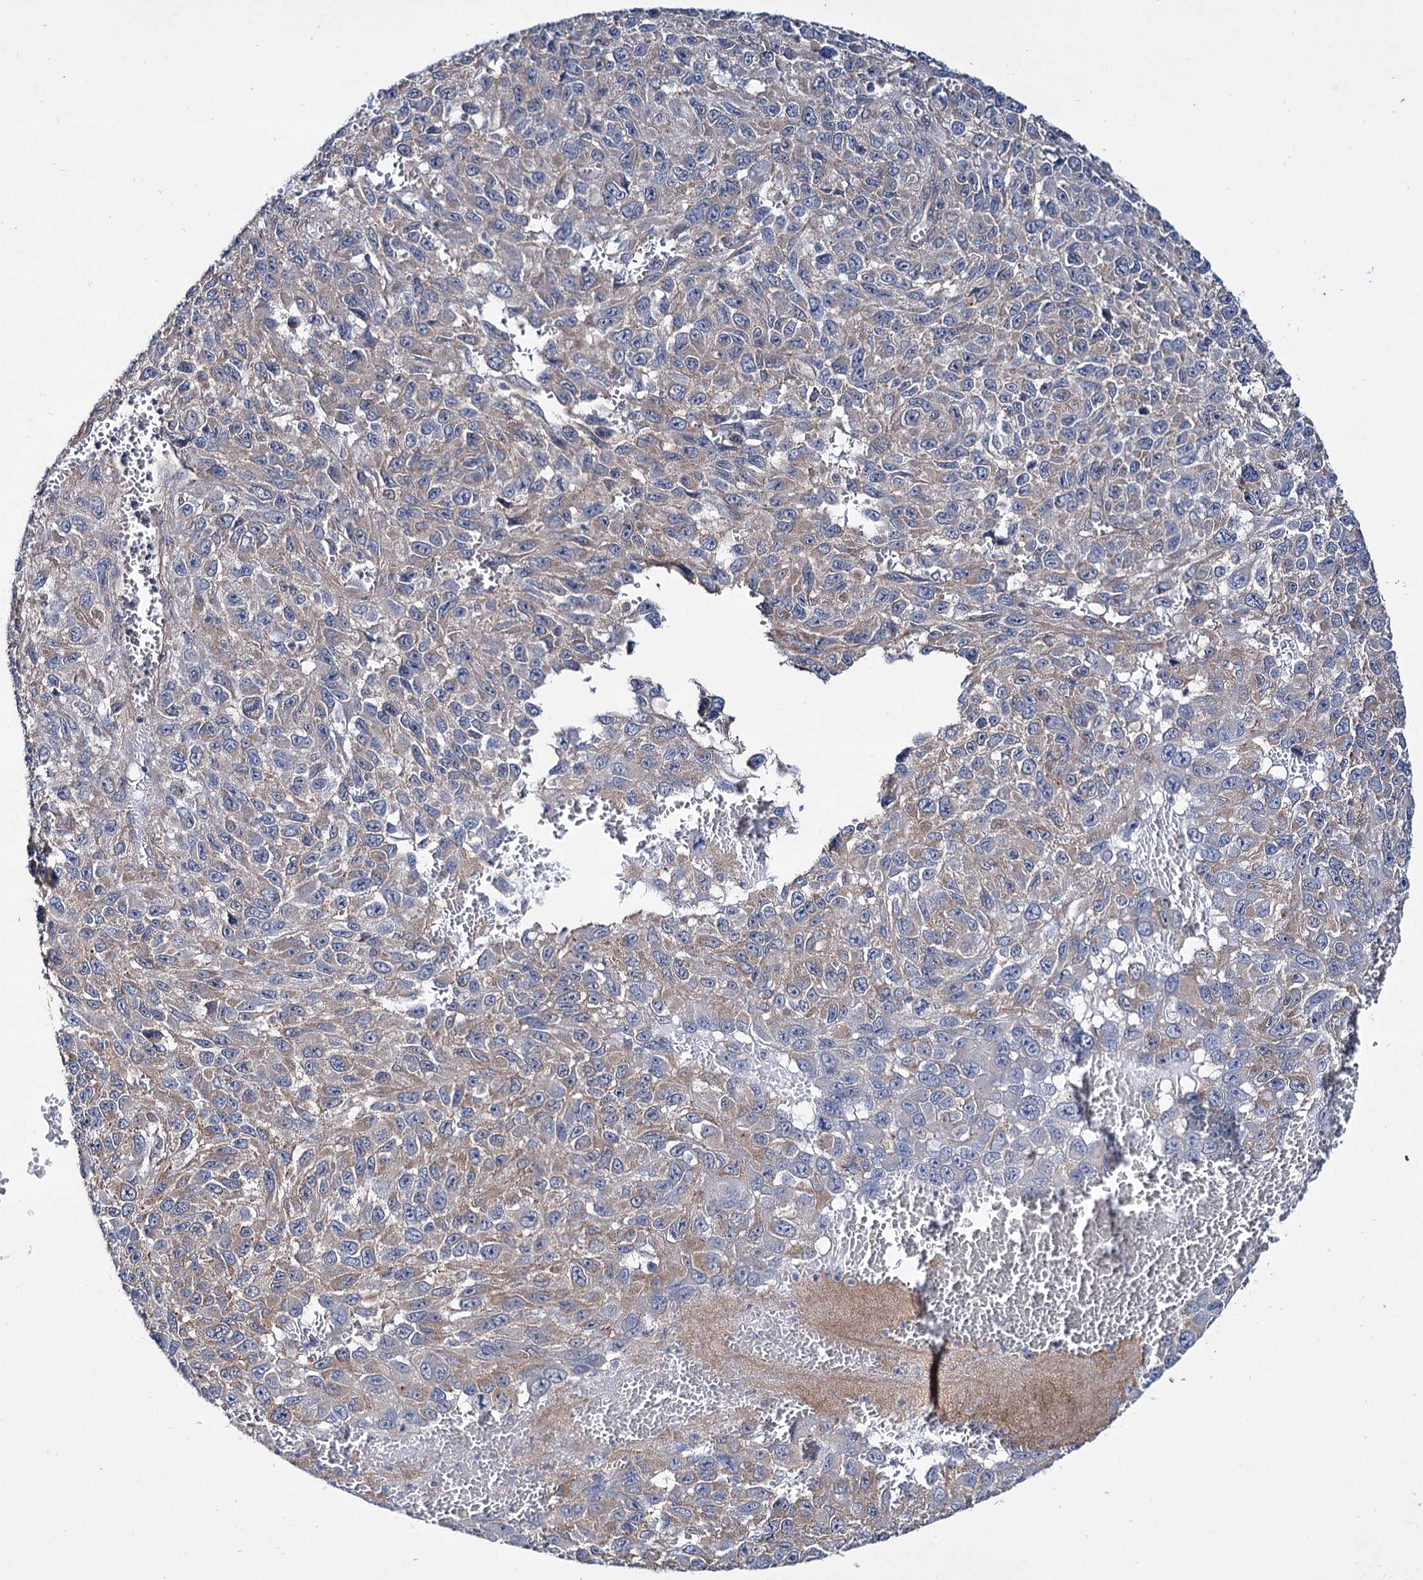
{"staining": {"intensity": "weak", "quantity": "25%-75%", "location": "cytoplasmic/membranous"}, "tissue": "melanoma", "cell_type": "Tumor cells", "image_type": "cancer", "snomed": [{"axis": "morphology", "description": "Normal tissue, NOS"}, {"axis": "morphology", "description": "Malignant melanoma, NOS"}, {"axis": "topography", "description": "Skin"}], "caption": "Melanoma stained with IHC reveals weak cytoplasmic/membranous staining in approximately 25%-75% of tumor cells. (brown staining indicates protein expression, while blue staining denotes nuclei).", "gene": "SEC24A", "patient": {"sex": "female", "age": 96}}